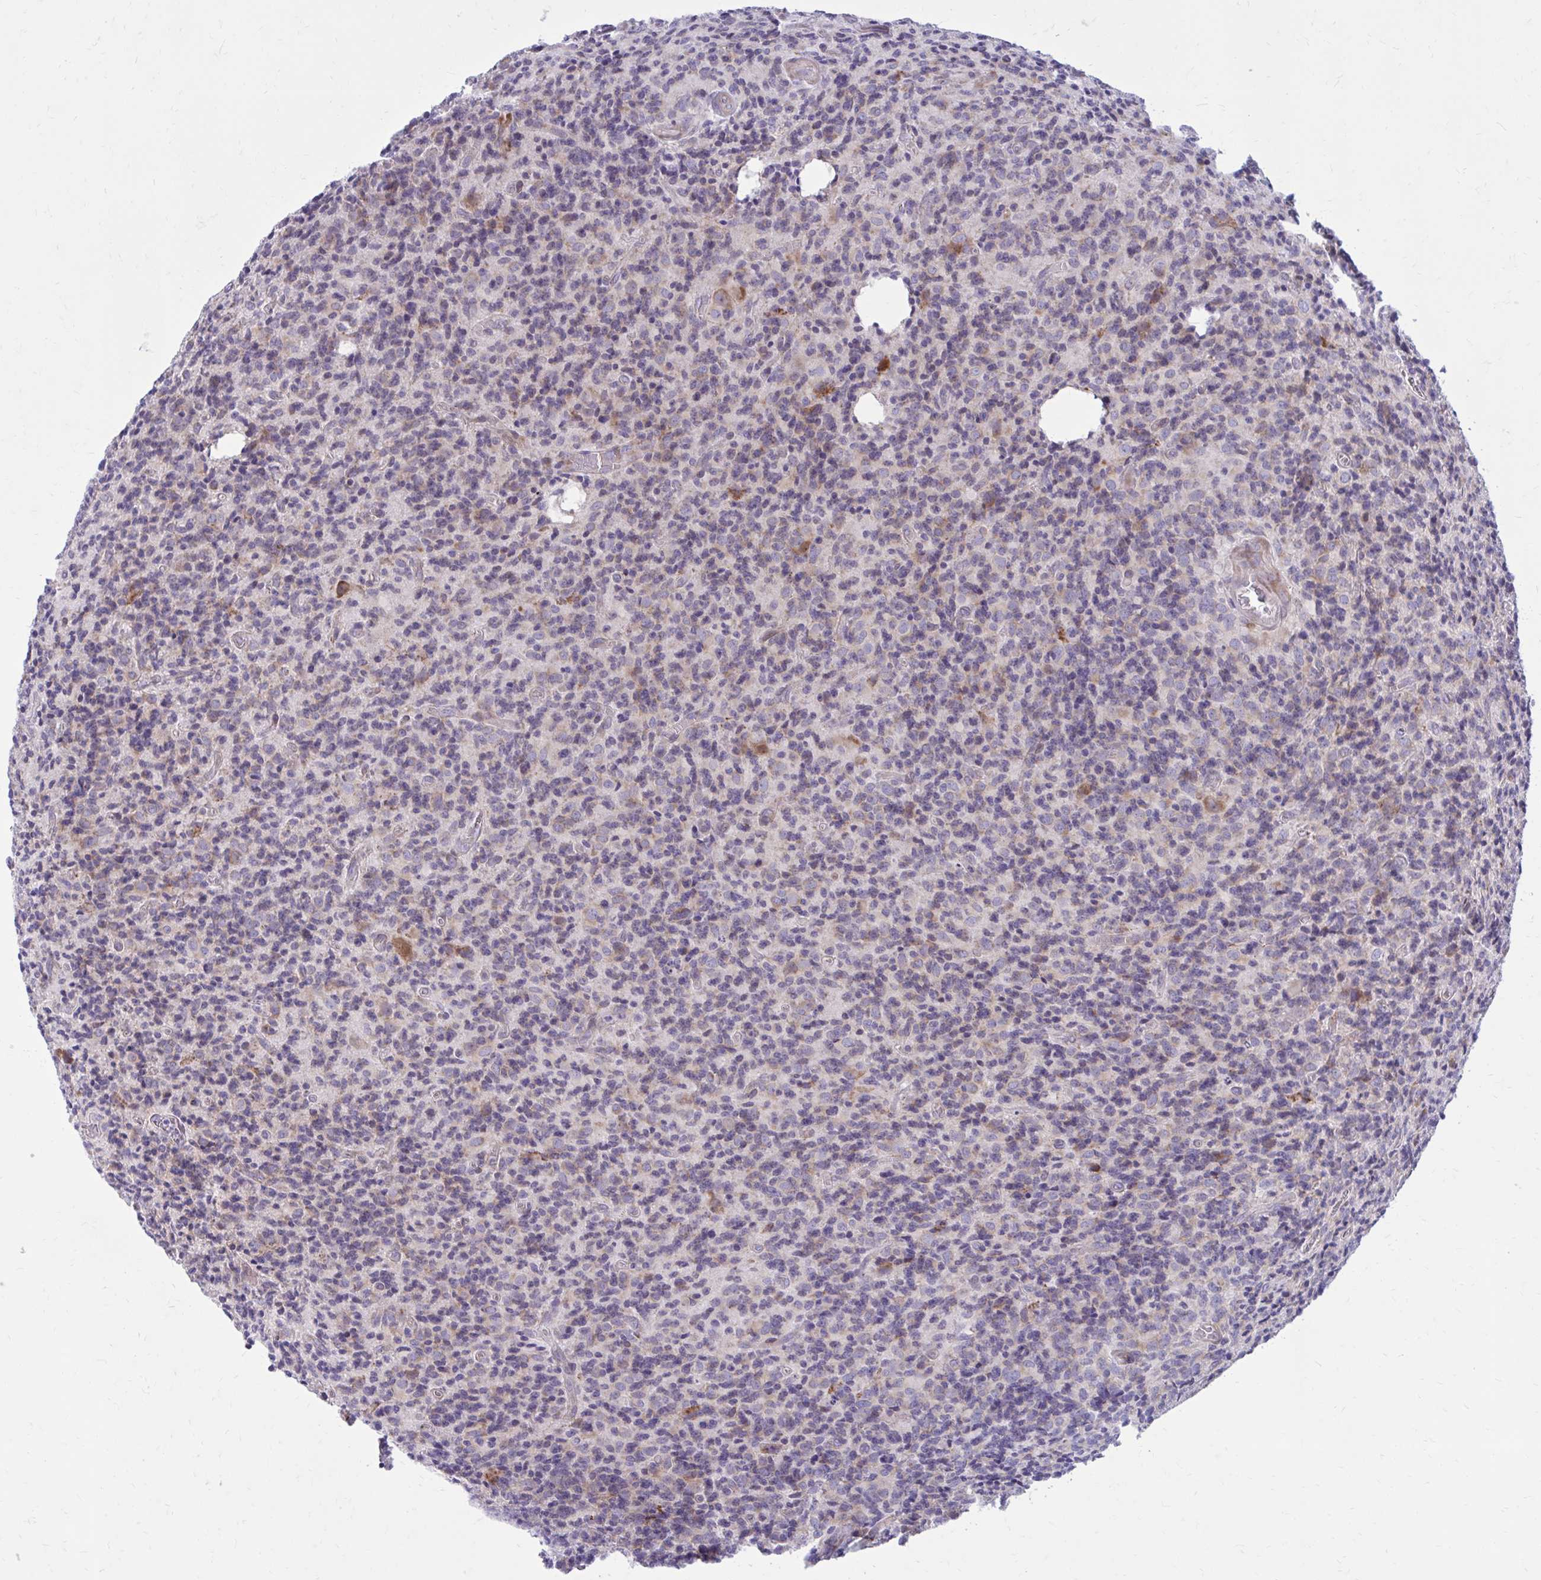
{"staining": {"intensity": "negative", "quantity": "none", "location": "none"}, "tissue": "glioma", "cell_type": "Tumor cells", "image_type": "cancer", "snomed": [{"axis": "morphology", "description": "Glioma, malignant, High grade"}, {"axis": "topography", "description": "Brain"}], "caption": "High magnification brightfield microscopy of glioma stained with DAB (3,3'-diaminobenzidine) (brown) and counterstained with hematoxylin (blue): tumor cells show no significant staining.", "gene": "GIGYF2", "patient": {"sex": "male", "age": 76}}